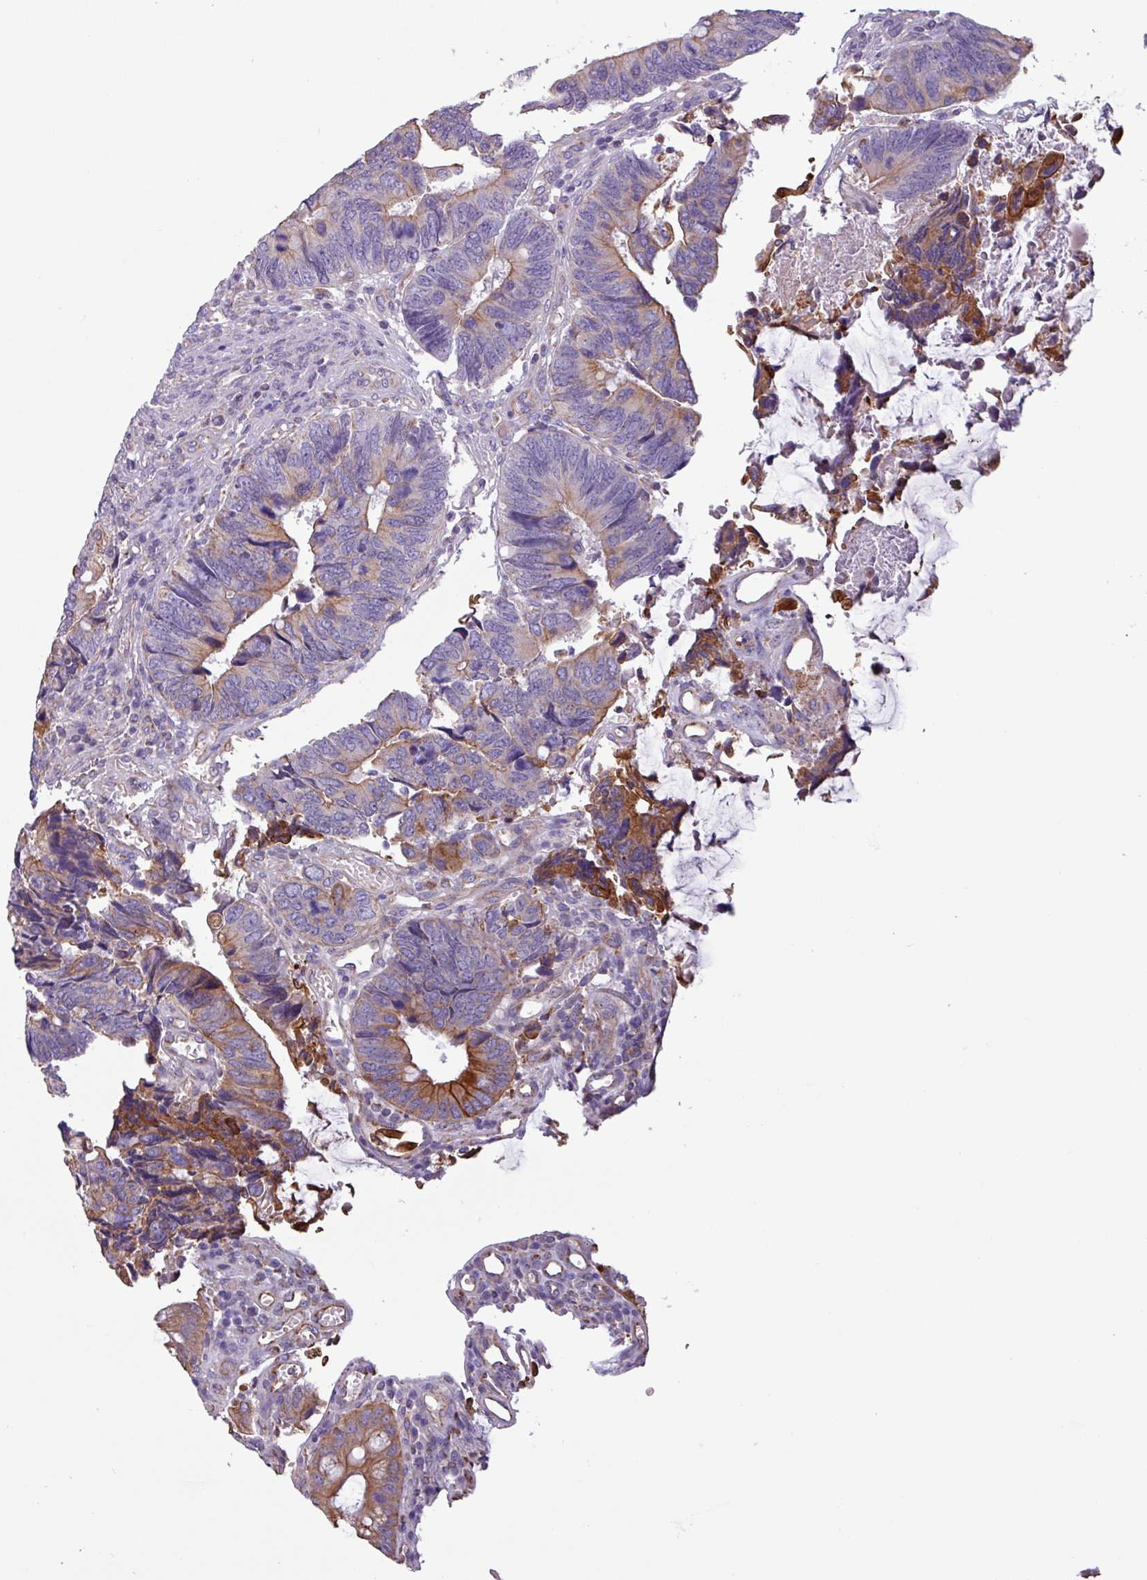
{"staining": {"intensity": "moderate", "quantity": "25%-75%", "location": "cytoplasmic/membranous"}, "tissue": "colorectal cancer", "cell_type": "Tumor cells", "image_type": "cancer", "snomed": [{"axis": "morphology", "description": "Adenocarcinoma, NOS"}, {"axis": "topography", "description": "Colon"}], "caption": "Colorectal adenocarcinoma stained for a protein displays moderate cytoplasmic/membranous positivity in tumor cells.", "gene": "CAMK1", "patient": {"sex": "male", "age": 87}}